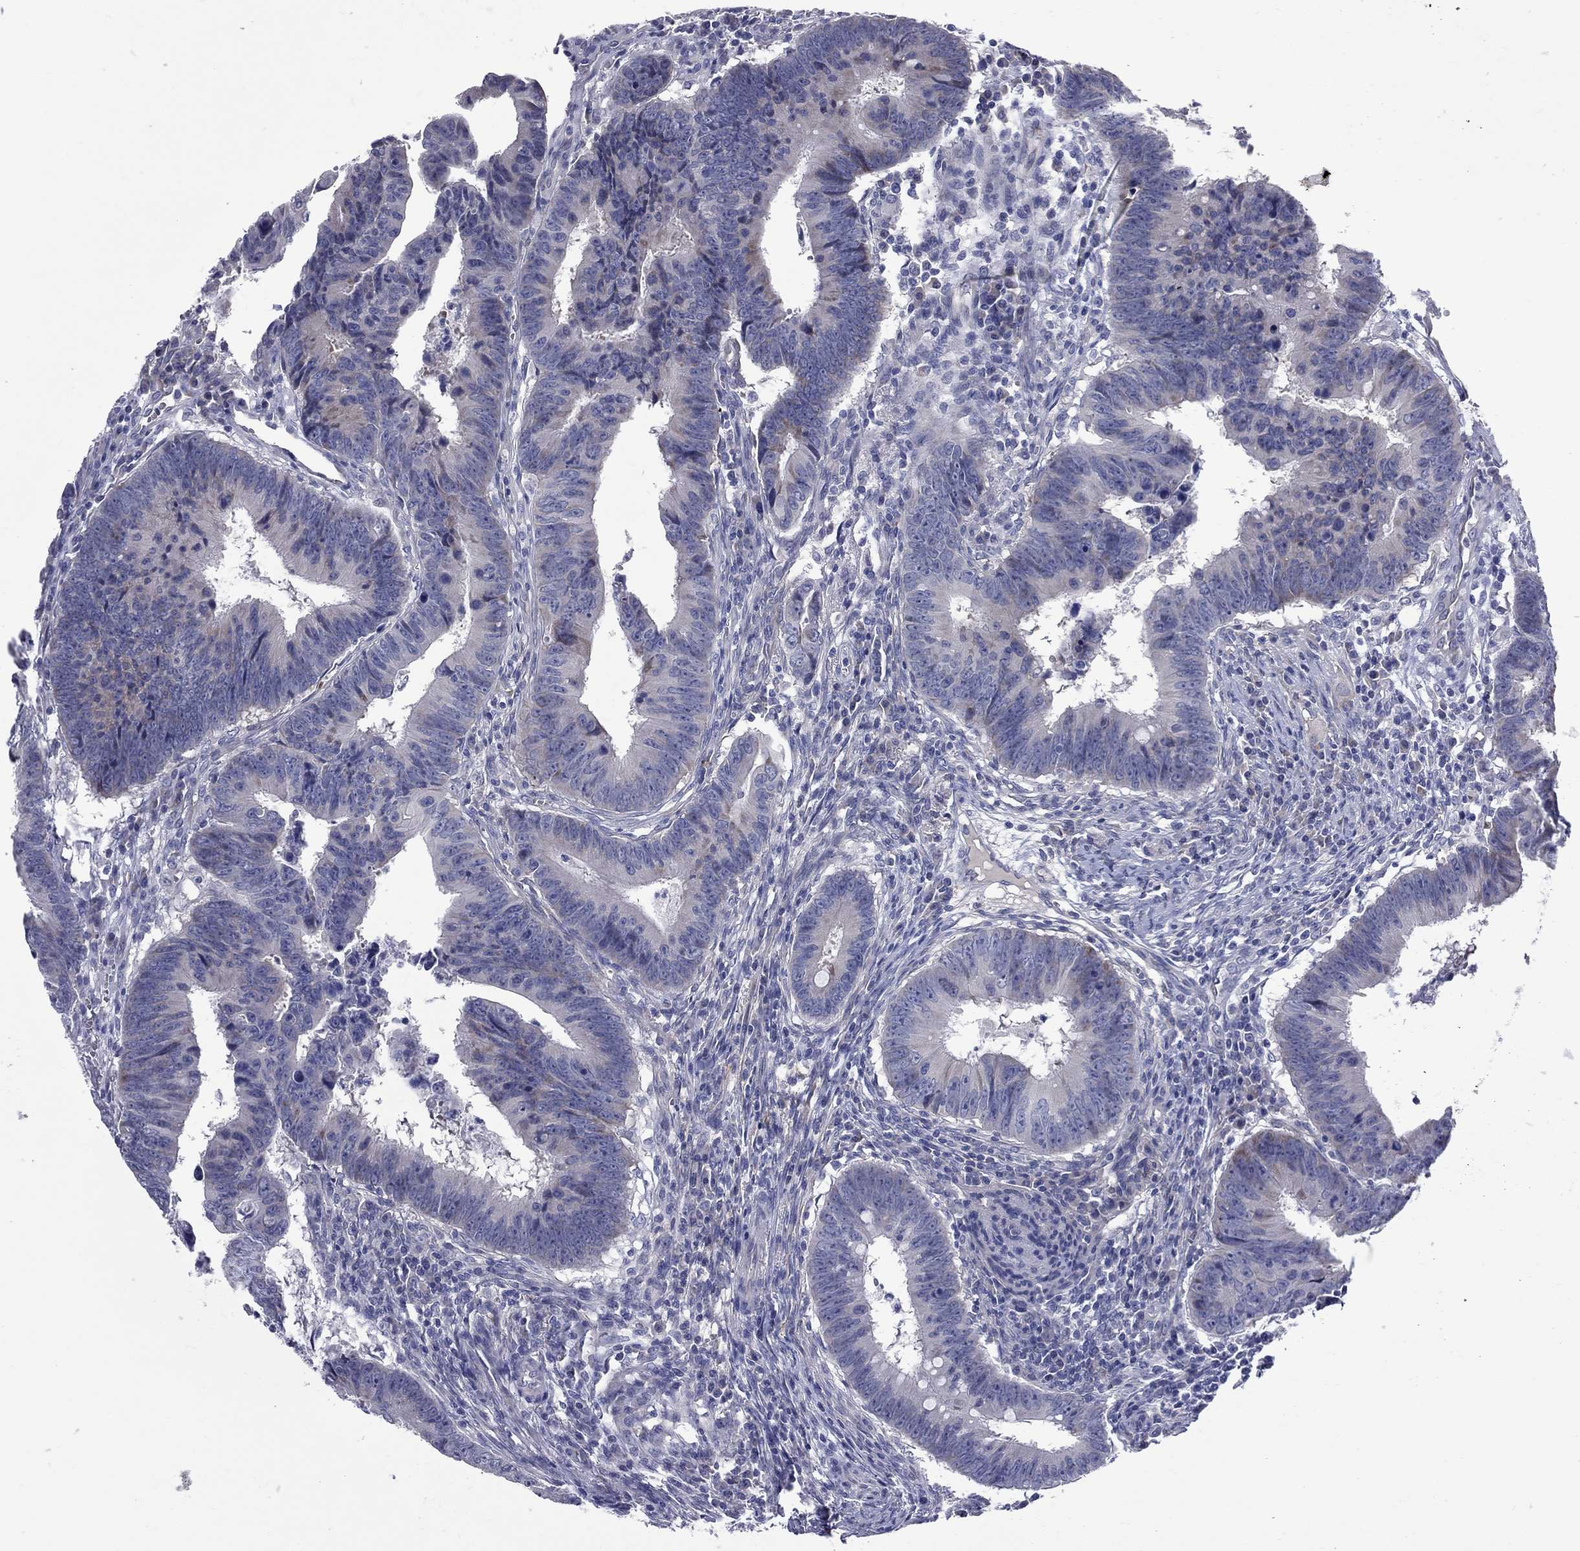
{"staining": {"intensity": "negative", "quantity": "none", "location": "none"}, "tissue": "colorectal cancer", "cell_type": "Tumor cells", "image_type": "cancer", "snomed": [{"axis": "morphology", "description": "Adenocarcinoma, NOS"}, {"axis": "topography", "description": "Colon"}], "caption": "The immunohistochemistry (IHC) histopathology image has no significant positivity in tumor cells of colorectal cancer tissue.", "gene": "UNC119B", "patient": {"sex": "female", "age": 87}}